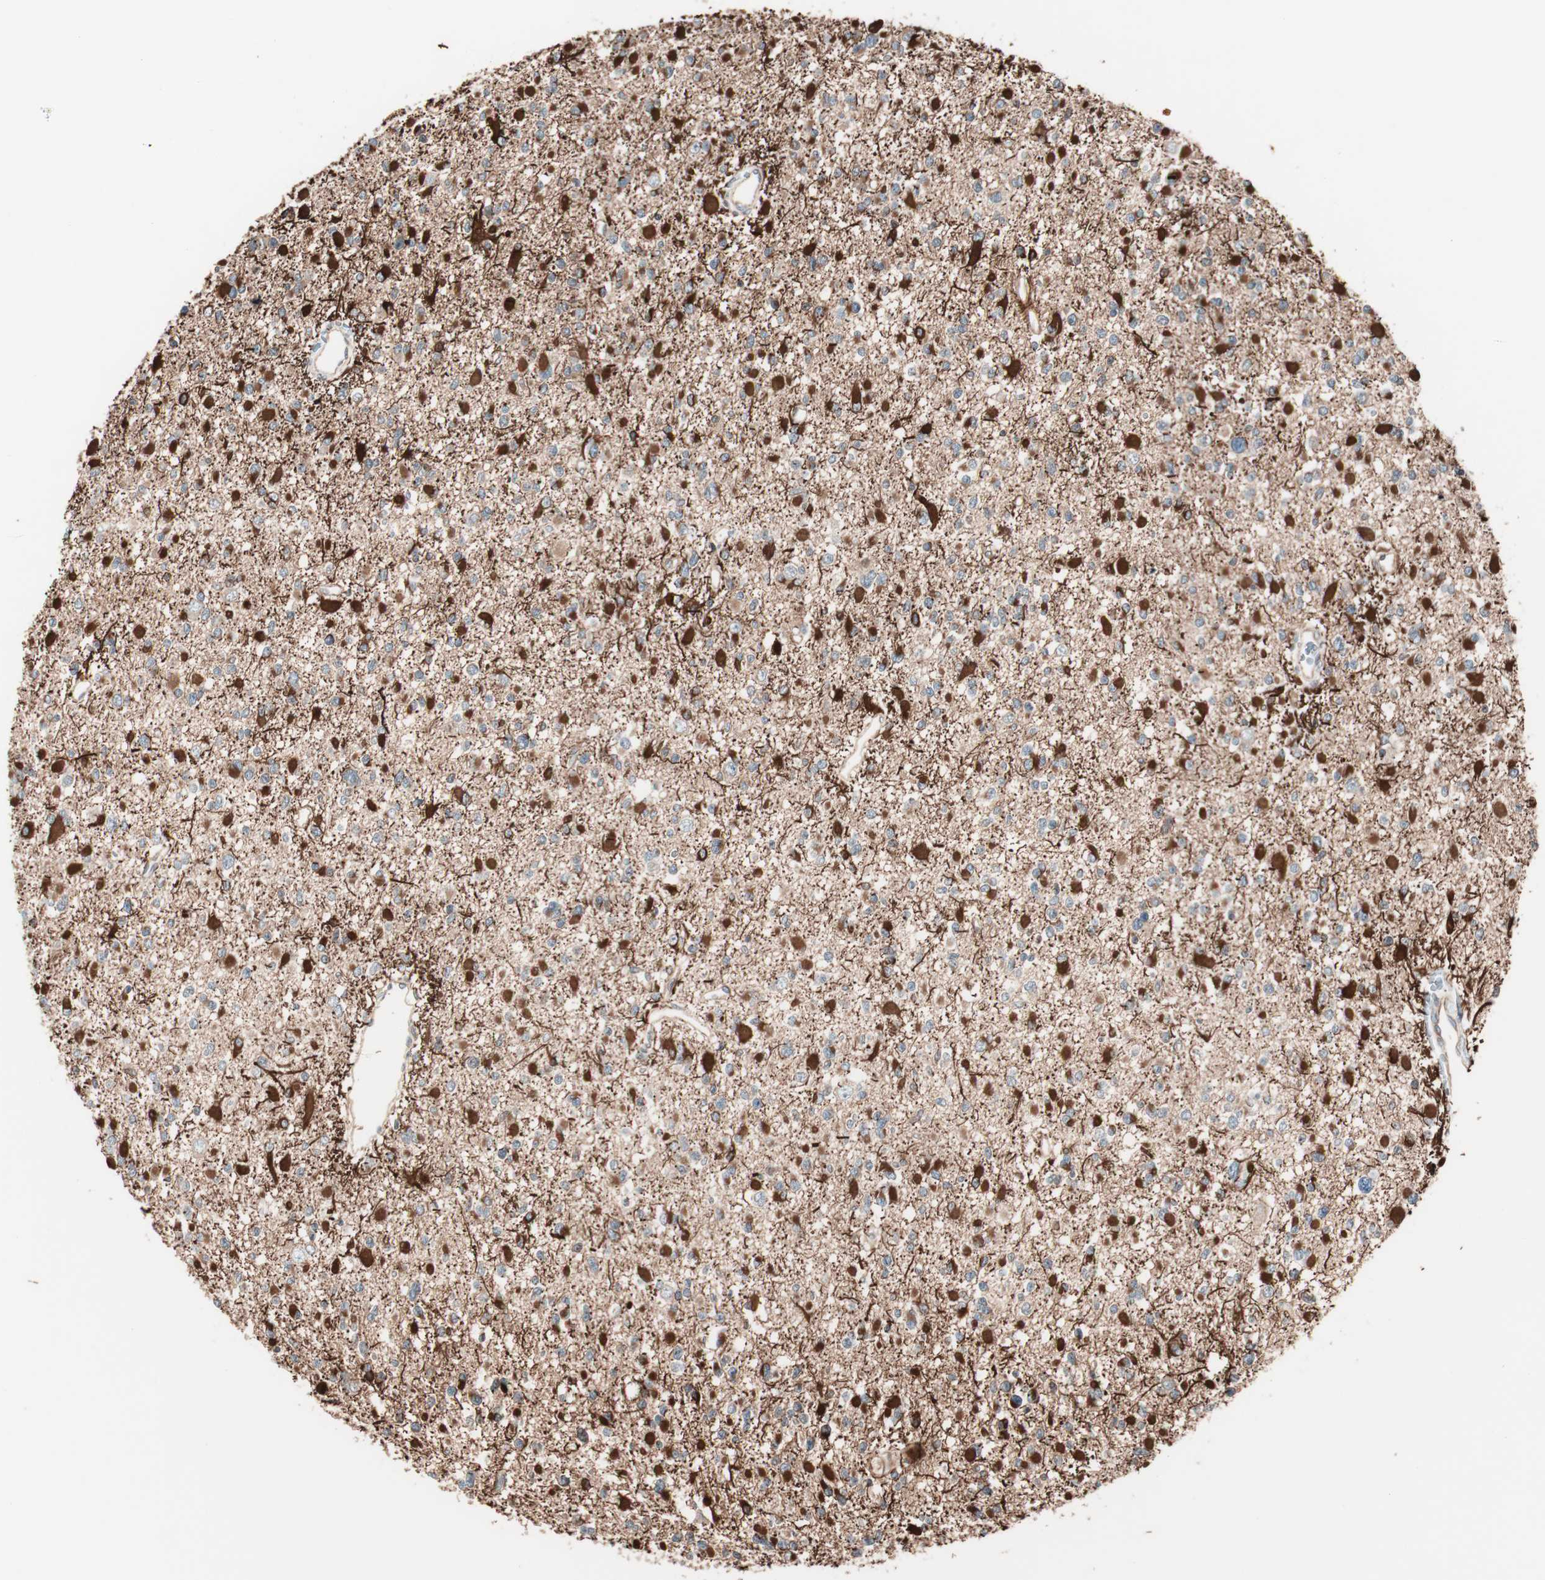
{"staining": {"intensity": "strong", "quantity": ">75%", "location": "cytoplasmic/membranous"}, "tissue": "glioma", "cell_type": "Tumor cells", "image_type": "cancer", "snomed": [{"axis": "morphology", "description": "Glioma, malignant, Low grade"}, {"axis": "topography", "description": "Brain"}], "caption": "The immunohistochemical stain shows strong cytoplasmic/membranous expression in tumor cells of glioma tissue.", "gene": "TSG101", "patient": {"sex": "female", "age": 22}}